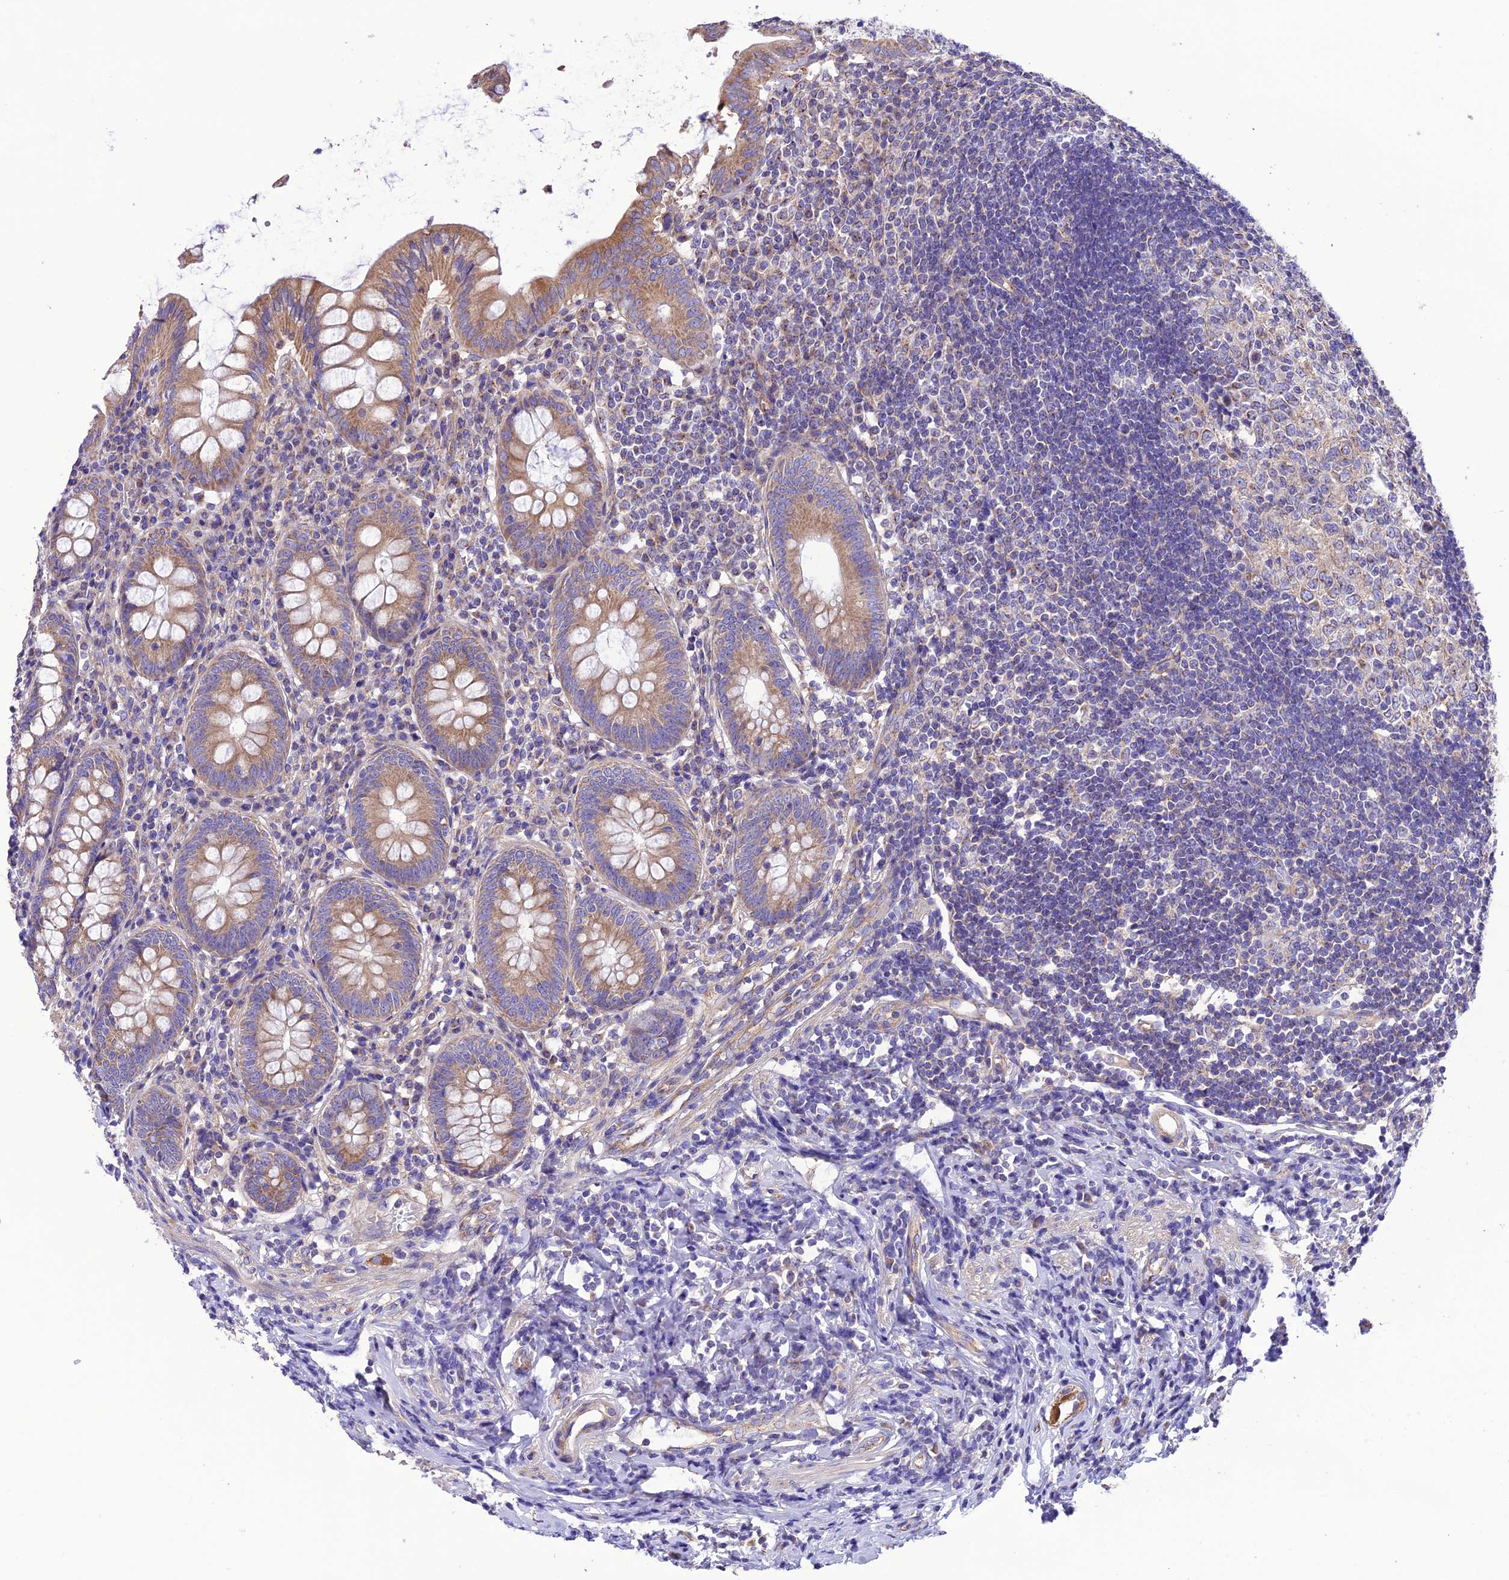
{"staining": {"intensity": "moderate", "quantity": ">75%", "location": "cytoplasmic/membranous"}, "tissue": "appendix", "cell_type": "Glandular cells", "image_type": "normal", "snomed": [{"axis": "morphology", "description": "Normal tissue, NOS"}, {"axis": "topography", "description": "Appendix"}], "caption": "High-magnification brightfield microscopy of benign appendix stained with DAB (3,3'-diaminobenzidine) (brown) and counterstained with hematoxylin (blue). glandular cells exhibit moderate cytoplasmic/membranous expression is identified in about>75% of cells. The staining is performed using DAB brown chromogen to label protein expression. The nuclei are counter-stained blue using hematoxylin.", "gene": "MAP3K12", "patient": {"sex": "female", "age": 54}}